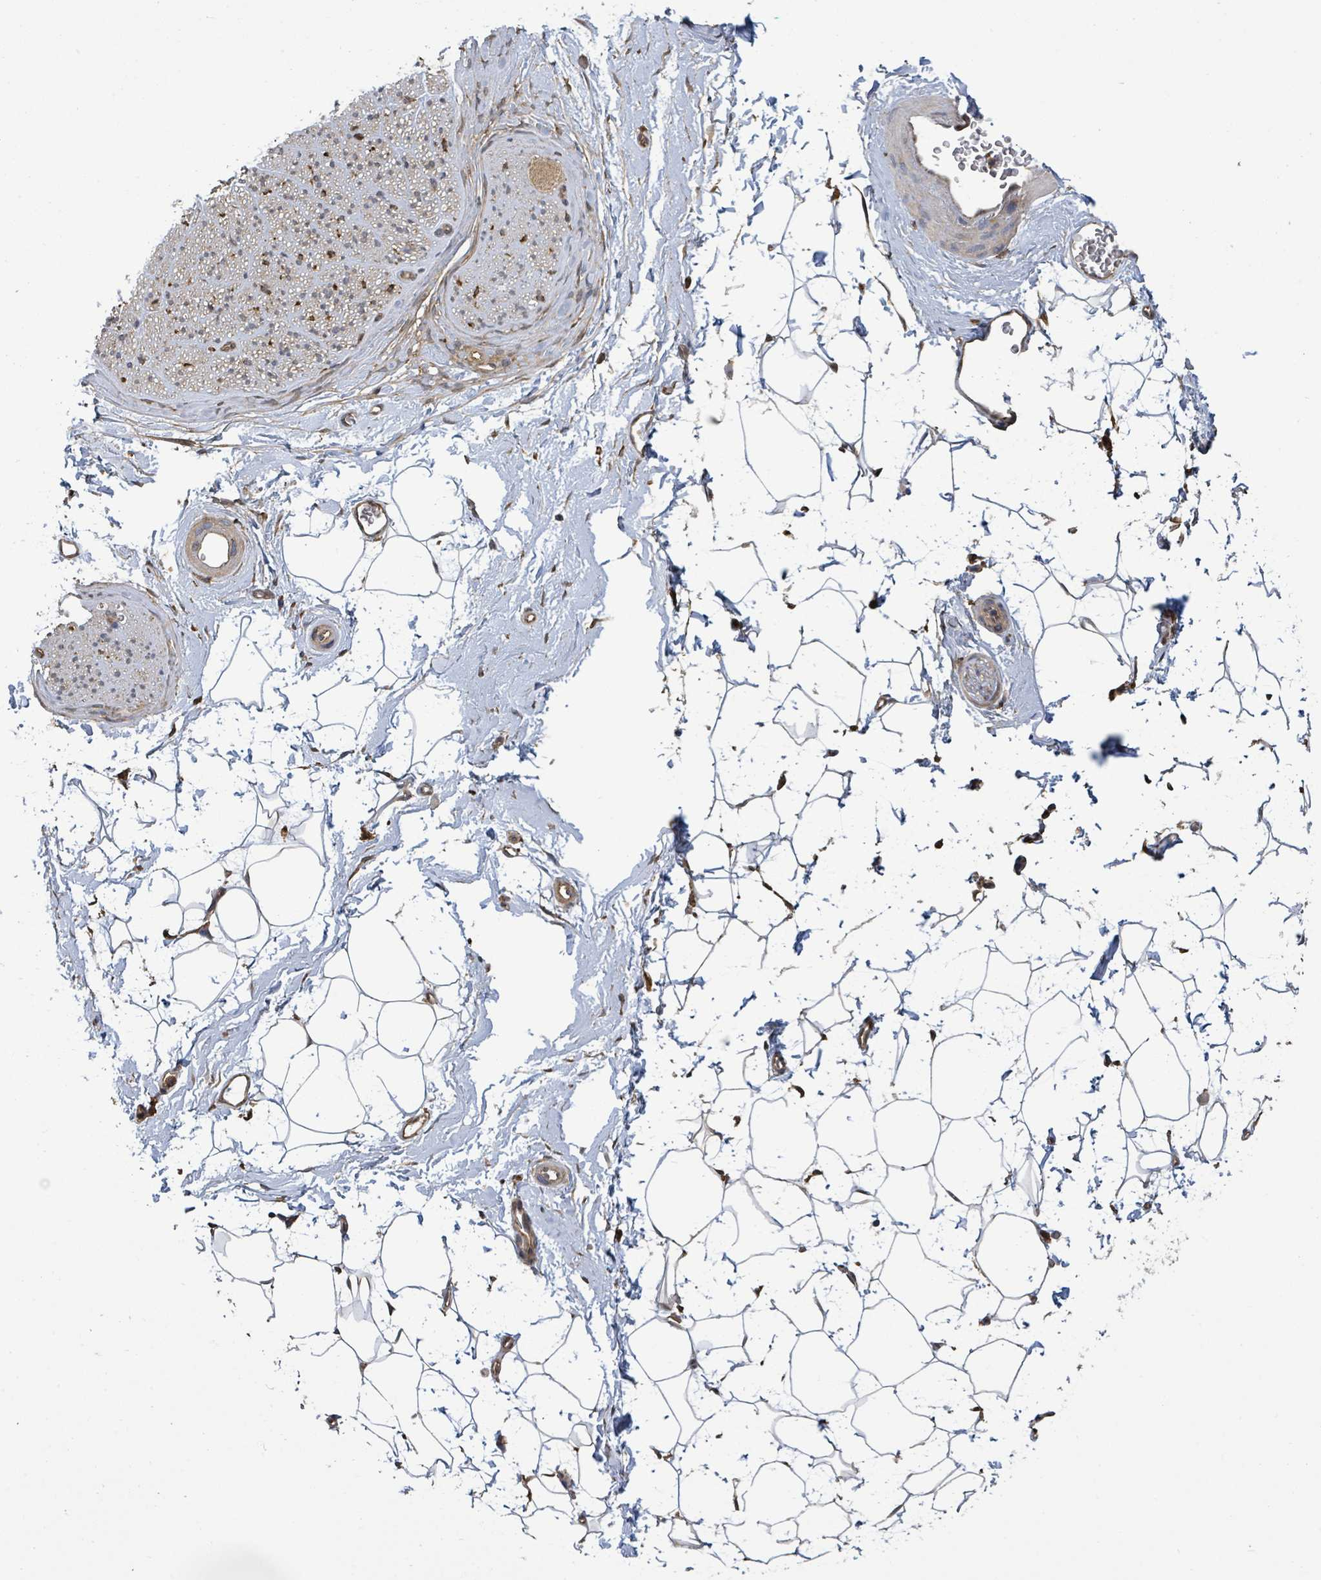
{"staining": {"intensity": "moderate", "quantity": "25%-75%", "location": "cytoplasmic/membranous"}, "tissue": "adipose tissue", "cell_type": "Adipocytes", "image_type": "normal", "snomed": [{"axis": "morphology", "description": "Normal tissue, NOS"}, {"axis": "morphology", "description": "Adenocarcinoma, High grade"}, {"axis": "topography", "description": "Prostate"}, {"axis": "topography", "description": "Peripheral nerve tissue"}], "caption": "Moderate cytoplasmic/membranous expression is present in about 25%-75% of adipocytes in unremarkable adipose tissue.", "gene": "ARPIN", "patient": {"sex": "male", "age": 68}}